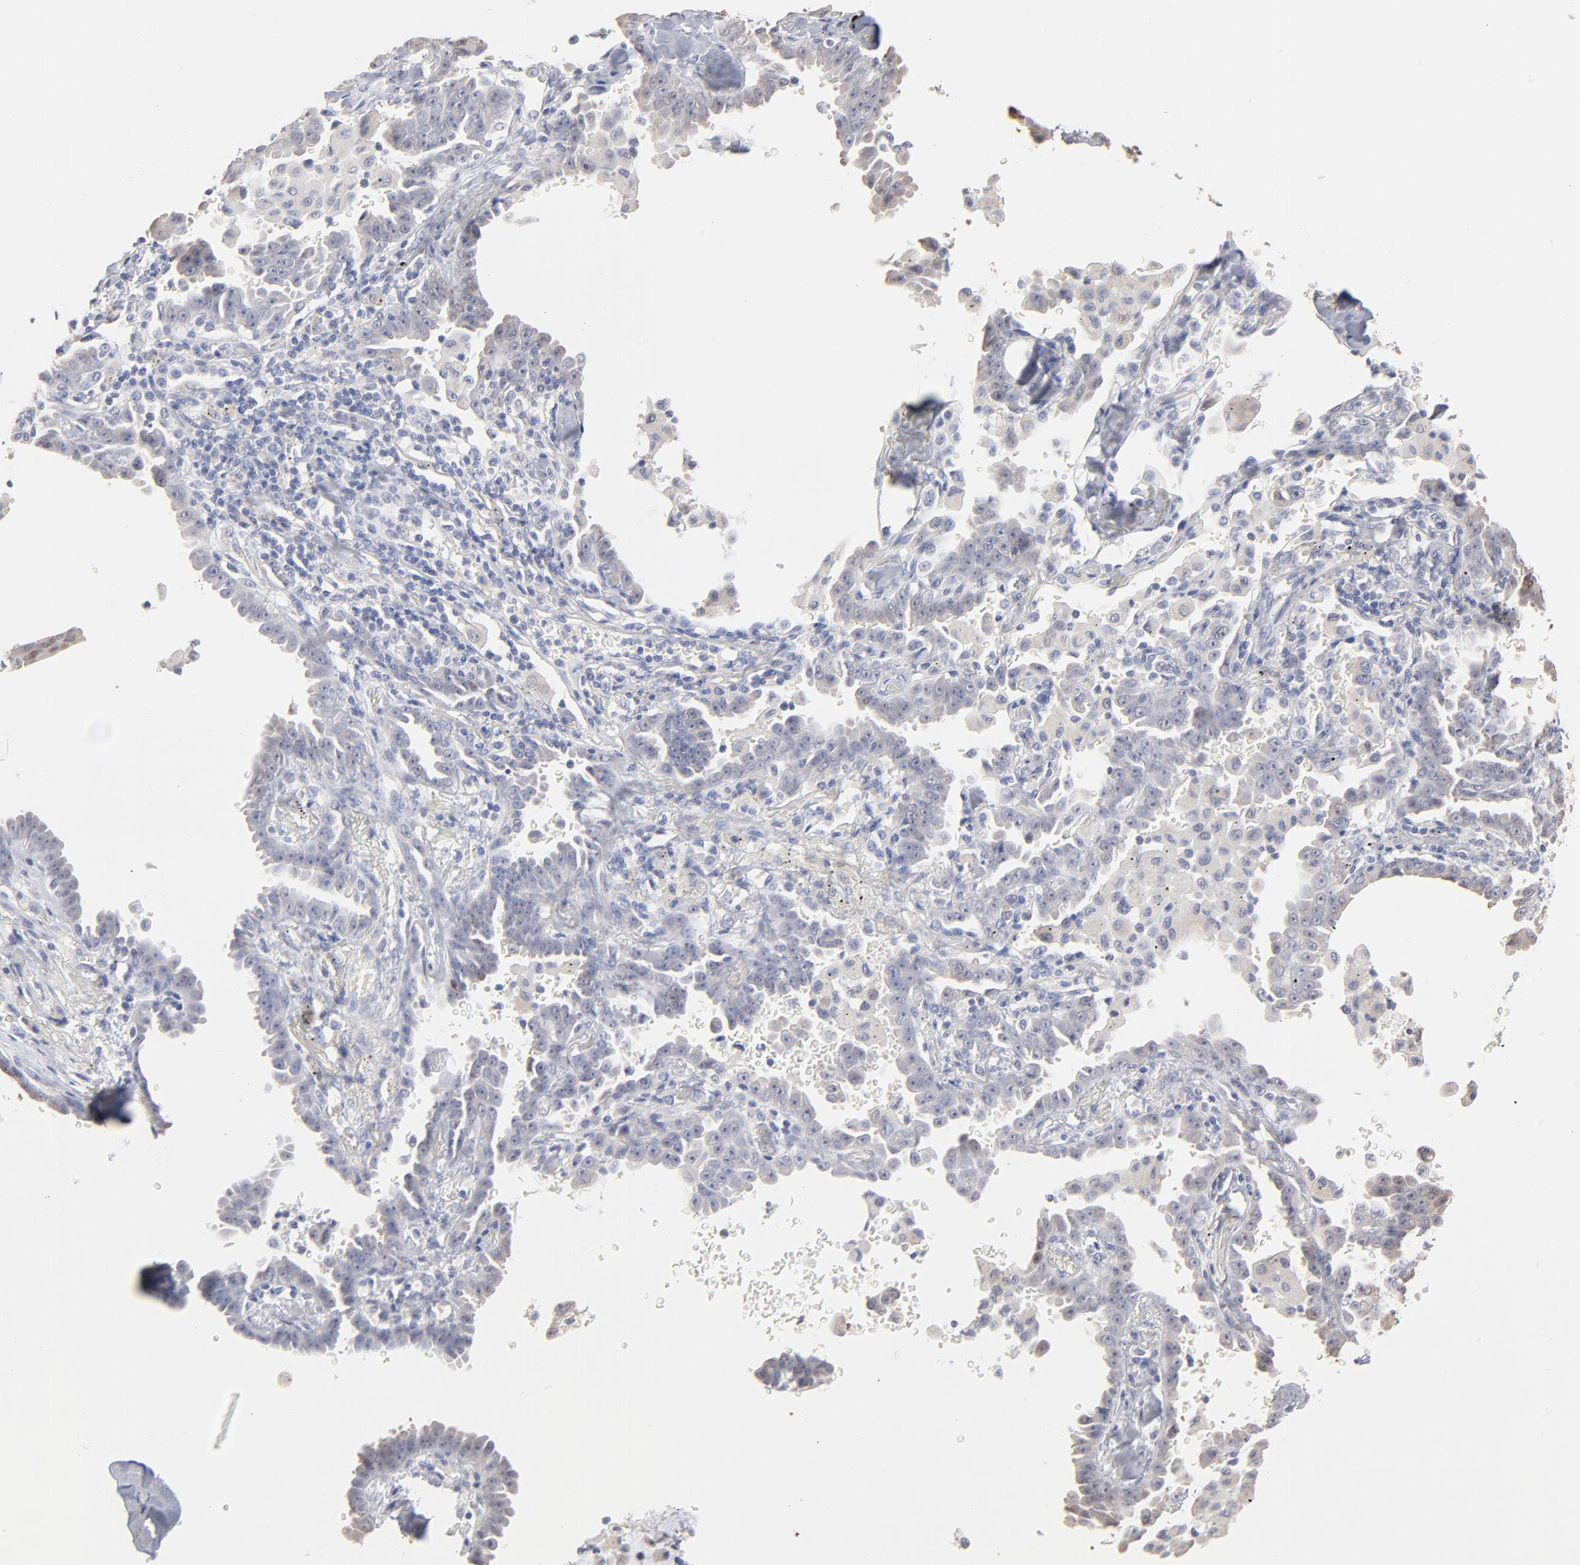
{"staining": {"intensity": "weak", "quantity": "25%-75%", "location": "cytoplasmic/membranous"}, "tissue": "lung cancer", "cell_type": "Tumor cells", "image_type": "cancer", "snomed": [{"axis": "morphology", "description": "Adenocarcinoma, NOS"}, {"axis": "topography", "description": "Lung"}], "caption": "Lung cancer (adenocarcinoma) stained for a protein (brown) reveals weak cytoplasmic/membranous positive staining in about 25%-75% of tumor cells.", "gene": "DNAL4", "patient": {"sex": "female", "age": 64}}